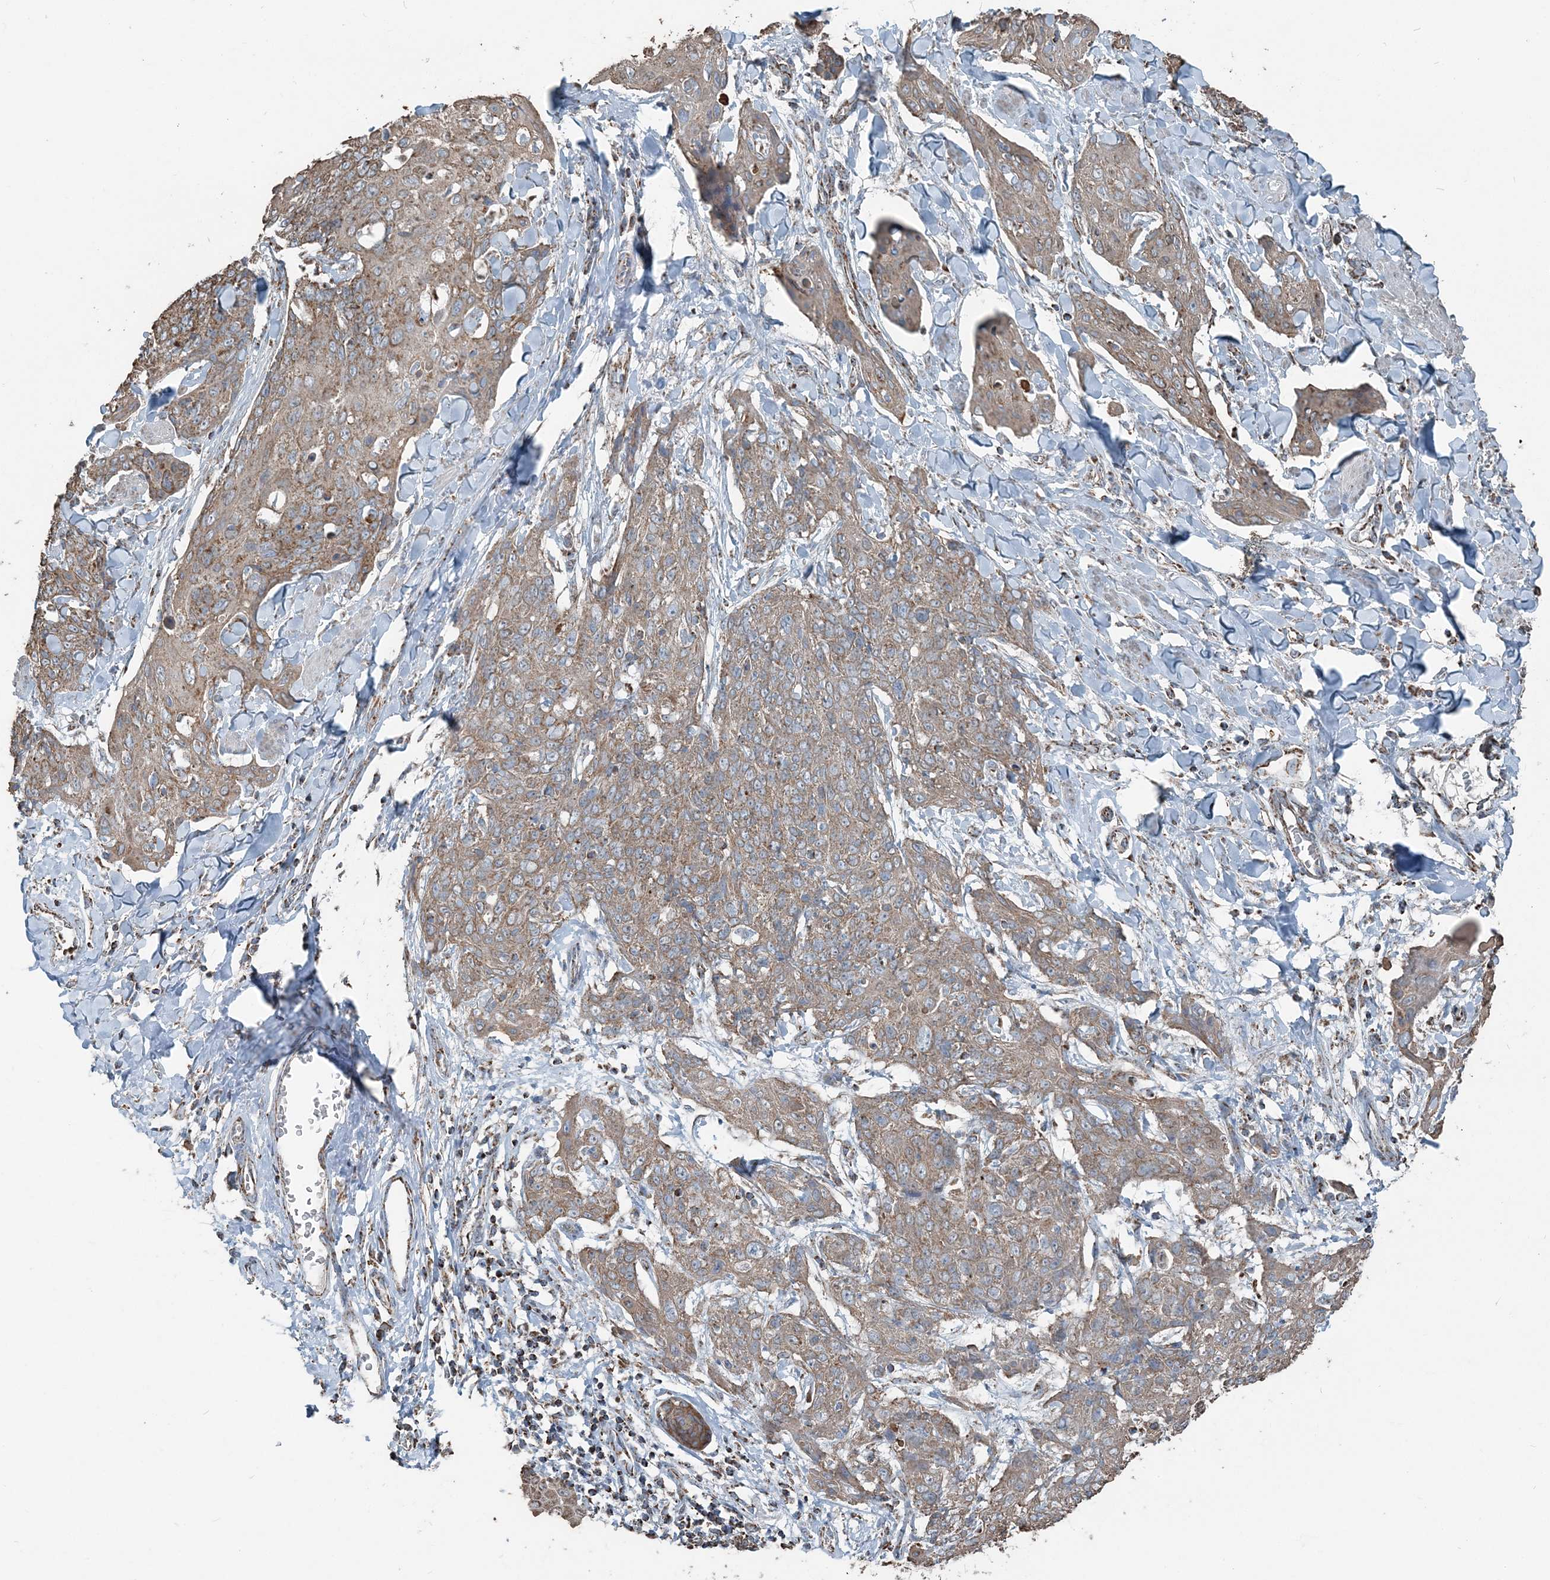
{"staining": {"intensity": "moderate", "quantity": ">75%", "location": "cytoplasmic/membranous"}, "tissue": "skin cancer", "cell_type": "Tumor cells", "image_type": "cancer", "snomed": [{"axis": "morphology", "description": "Squamous cell carcinoma, NOS"}, {"axis": "topography", "description": "Skin"}, {"axis": "topography", "description": "Vulva"}], "caption": "This histopathology image shows skin squamous cell carcinoma stained with immunohistochemistry to label a protein in brown. The cytoplasmic/membranous of tumor cells show moderate positivity for the protein. Nuclei are counter-stained blue.", "gene": "SUCLG1", "patient": {"sex": "female", "age": 85}}